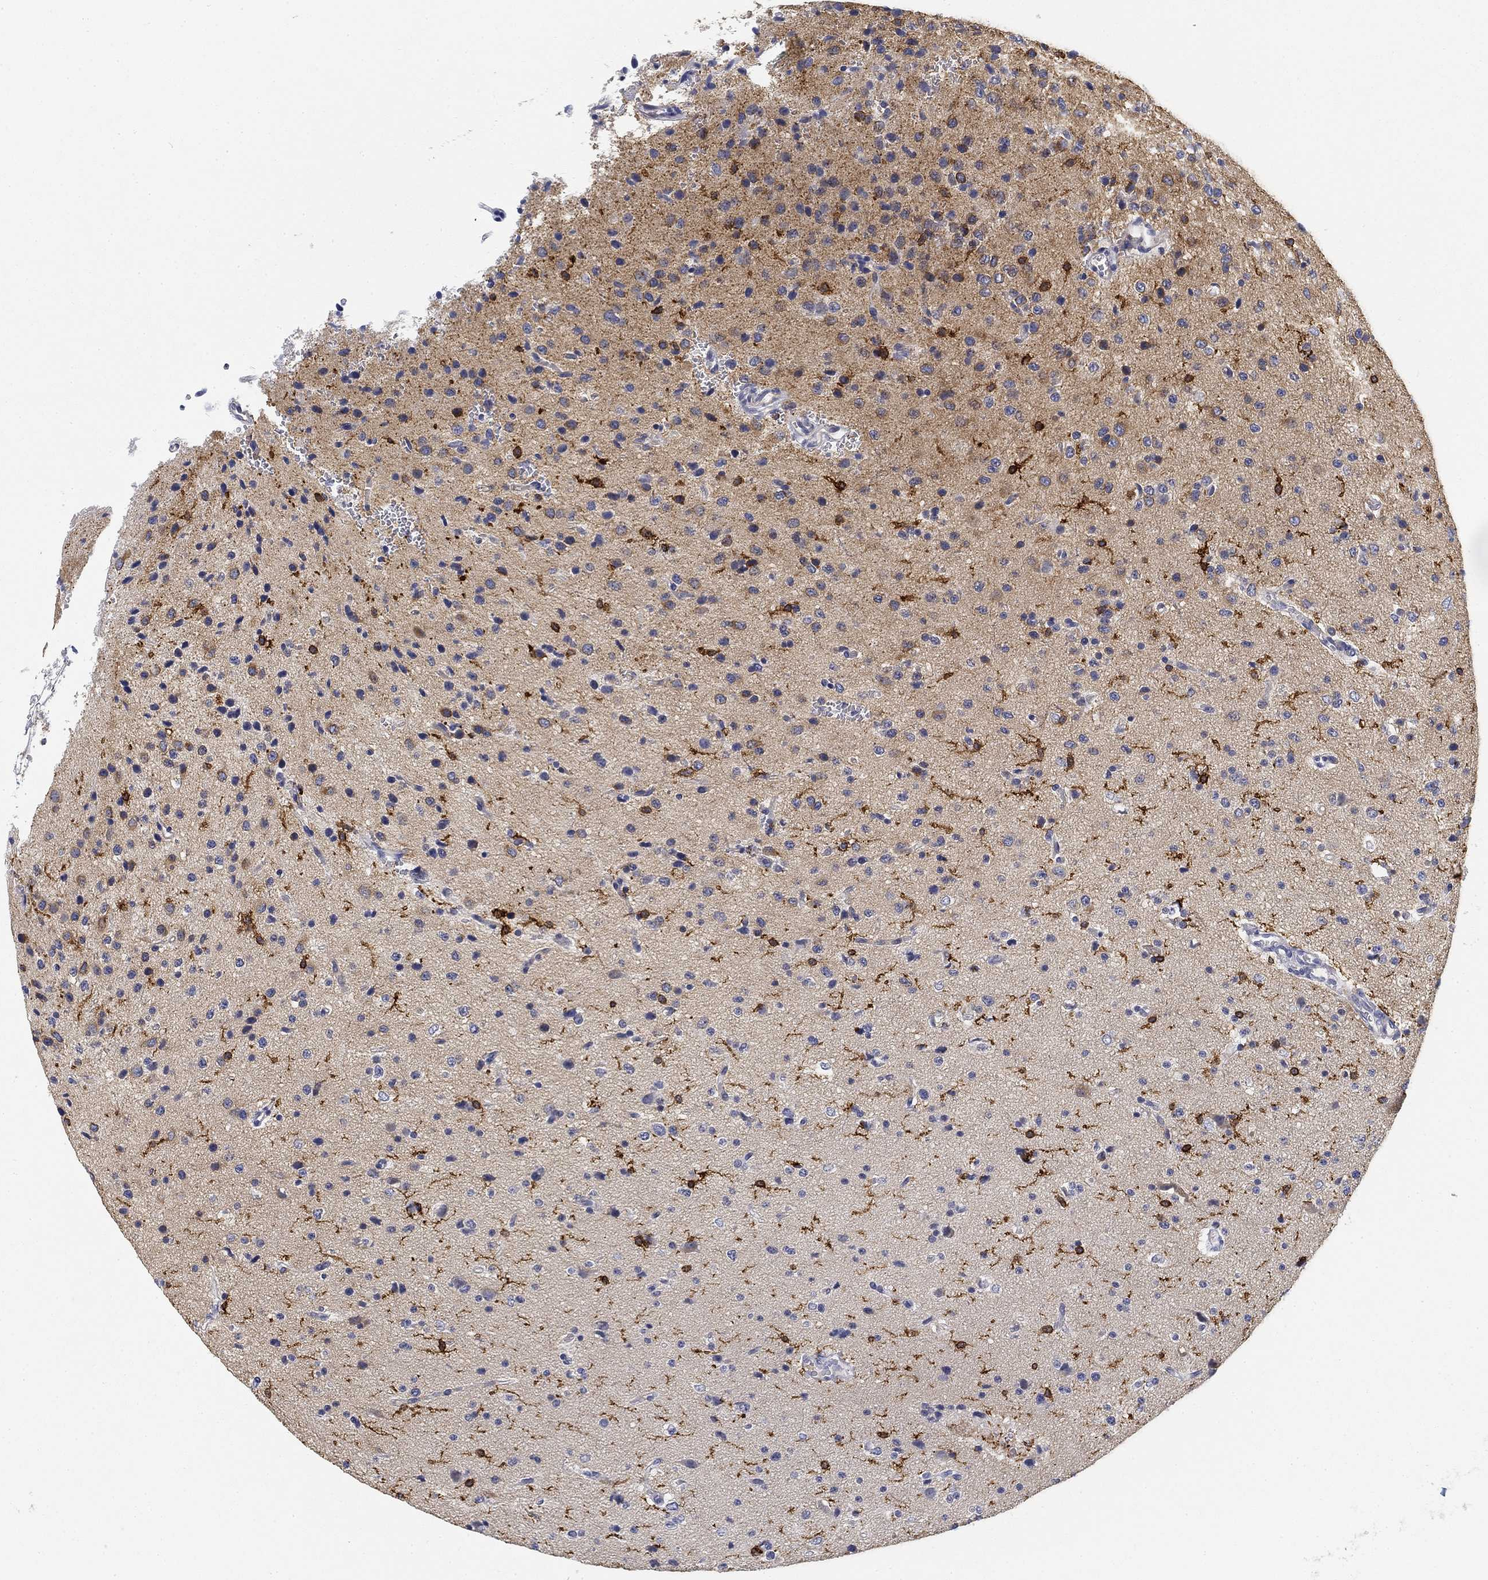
{"staining": {"intensity": "moderate", "quantity": "<25%", "location": "cytoplasmic/membranous"}, "tissue": "glioma", "cell_type": "Tumor cells", "image_type": "cancer", "snomed": [{"axis": "morphology", "description": "Glioma, malignant, Low grade"}, {"axis": "topography", "description": "Brain"}], "caption": "IHC staining of glioma, which reveals low levels of moderate cytoplasmic/membranous expression in about <25% of tumor cells indicating moderate cytoplasmic/membranous protein staining. The staining was performed using DAB (3,3'-diaminobenzidine) (brown) for protein detection and nuclei were counterstained in hematoxylin (blue).", "gene": "SLC2A5", "patient": {"sex": "male", "age": 41}}